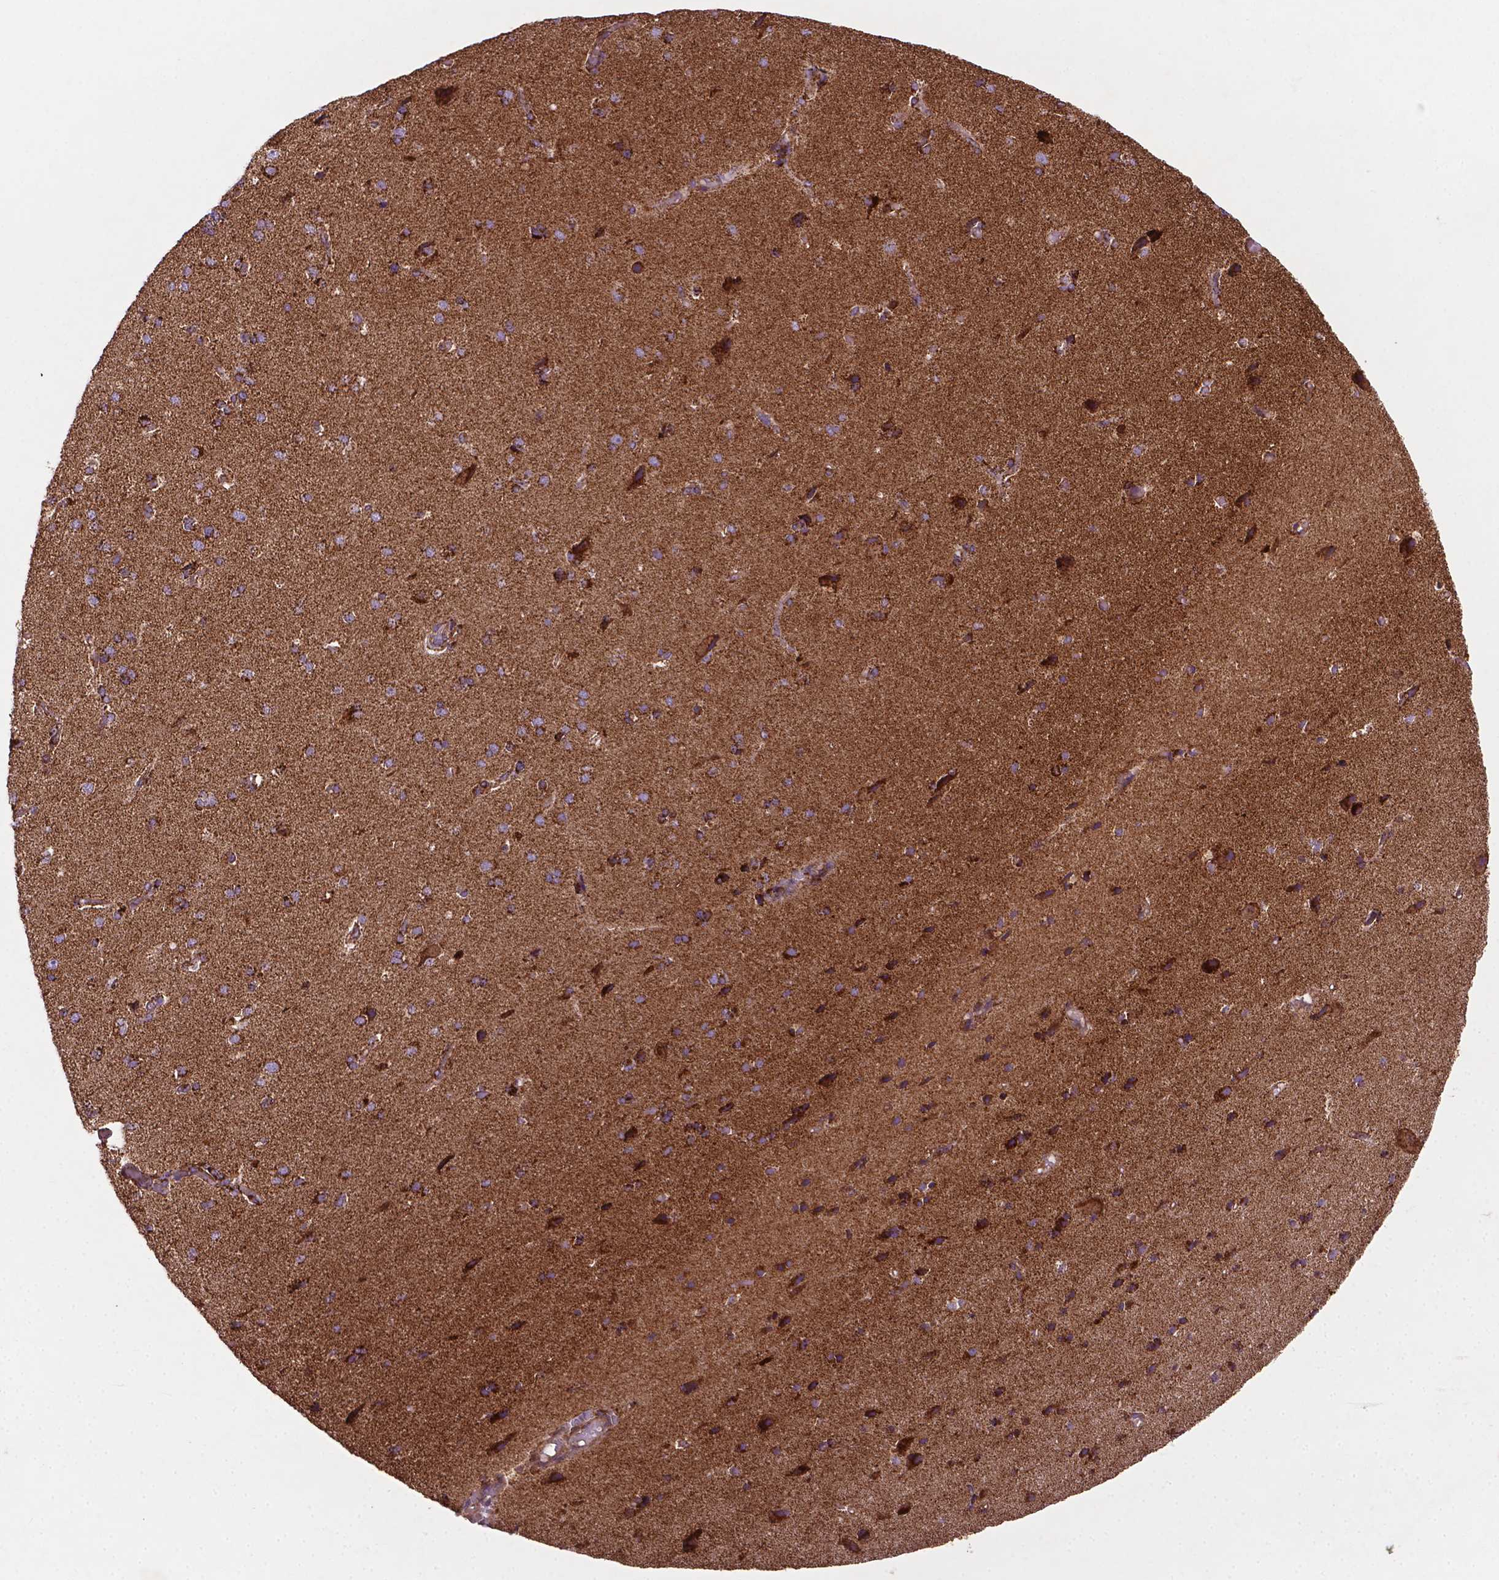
{"staining": {"intensity": "strong", "quantity": ">75%", "location": "cytoplasmic/membranous,nuclear"}, "tissue": "cerebral cortex", "cell_type": "Endothelial cells", "image_type": "normal", "snomed": [{"axis": "morphology", "description": "Normal tissue, NOS"}, {"axis": "morphology", "description": "Glioma, malignant, High grade"}, {"axis": "topography", "description": "Cerebral cortex"}], "caption": "There is high levels of strong cytoplasmic/membranous,nuclear staining in endothelial cells of benign cerebral cortex, as demonstrated by immunohistochemical staining (brown color).", "gene": "ILVBL", "patient": {"sex": "male", "age": 71}}